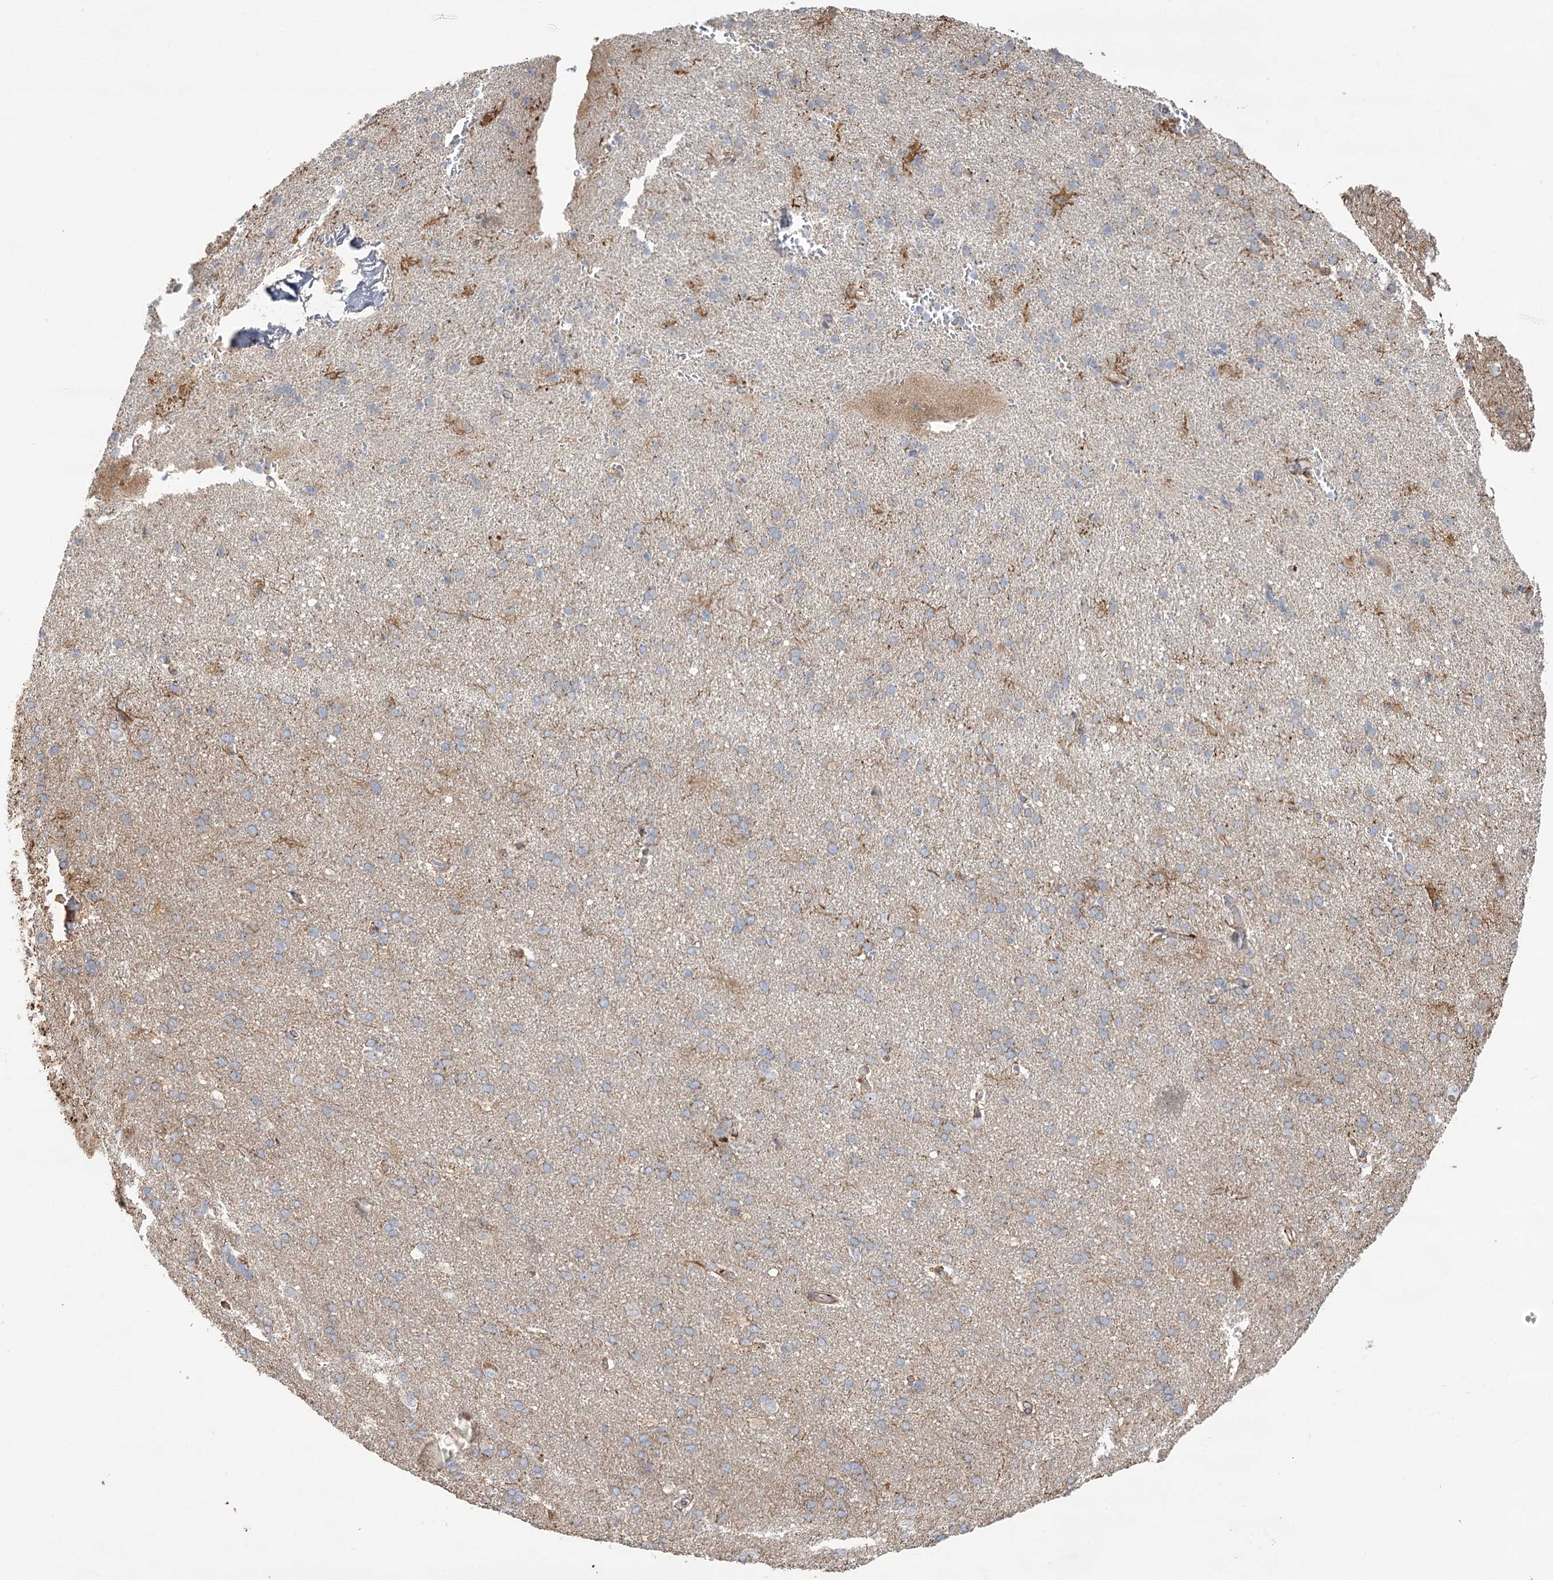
{"staining": {"intensity": "weak", "quantity": ">75%", "location": "cytoplasmic/membranous"}, "tissue": "cerebral cortex", "cell_type": "Endothelial cells", "image_type": "normal", "snomed": [{"axis": "morphology", "description": "Normal tissue, NOS"}, {"axis": "topography", "description": "Cerebral cortex"}], "caption": "High-magnification brightfield microscopy of unremarkable cerebral cortex stained with DAB (brown) and counterstained with hematoxylin (blue). endothelial cells exhibit weak cytoplasmic/membranous positivity is present in approximately>75% of cells.", "gene": "RNF24", "patient": {"sex": "male", "age": 62}}